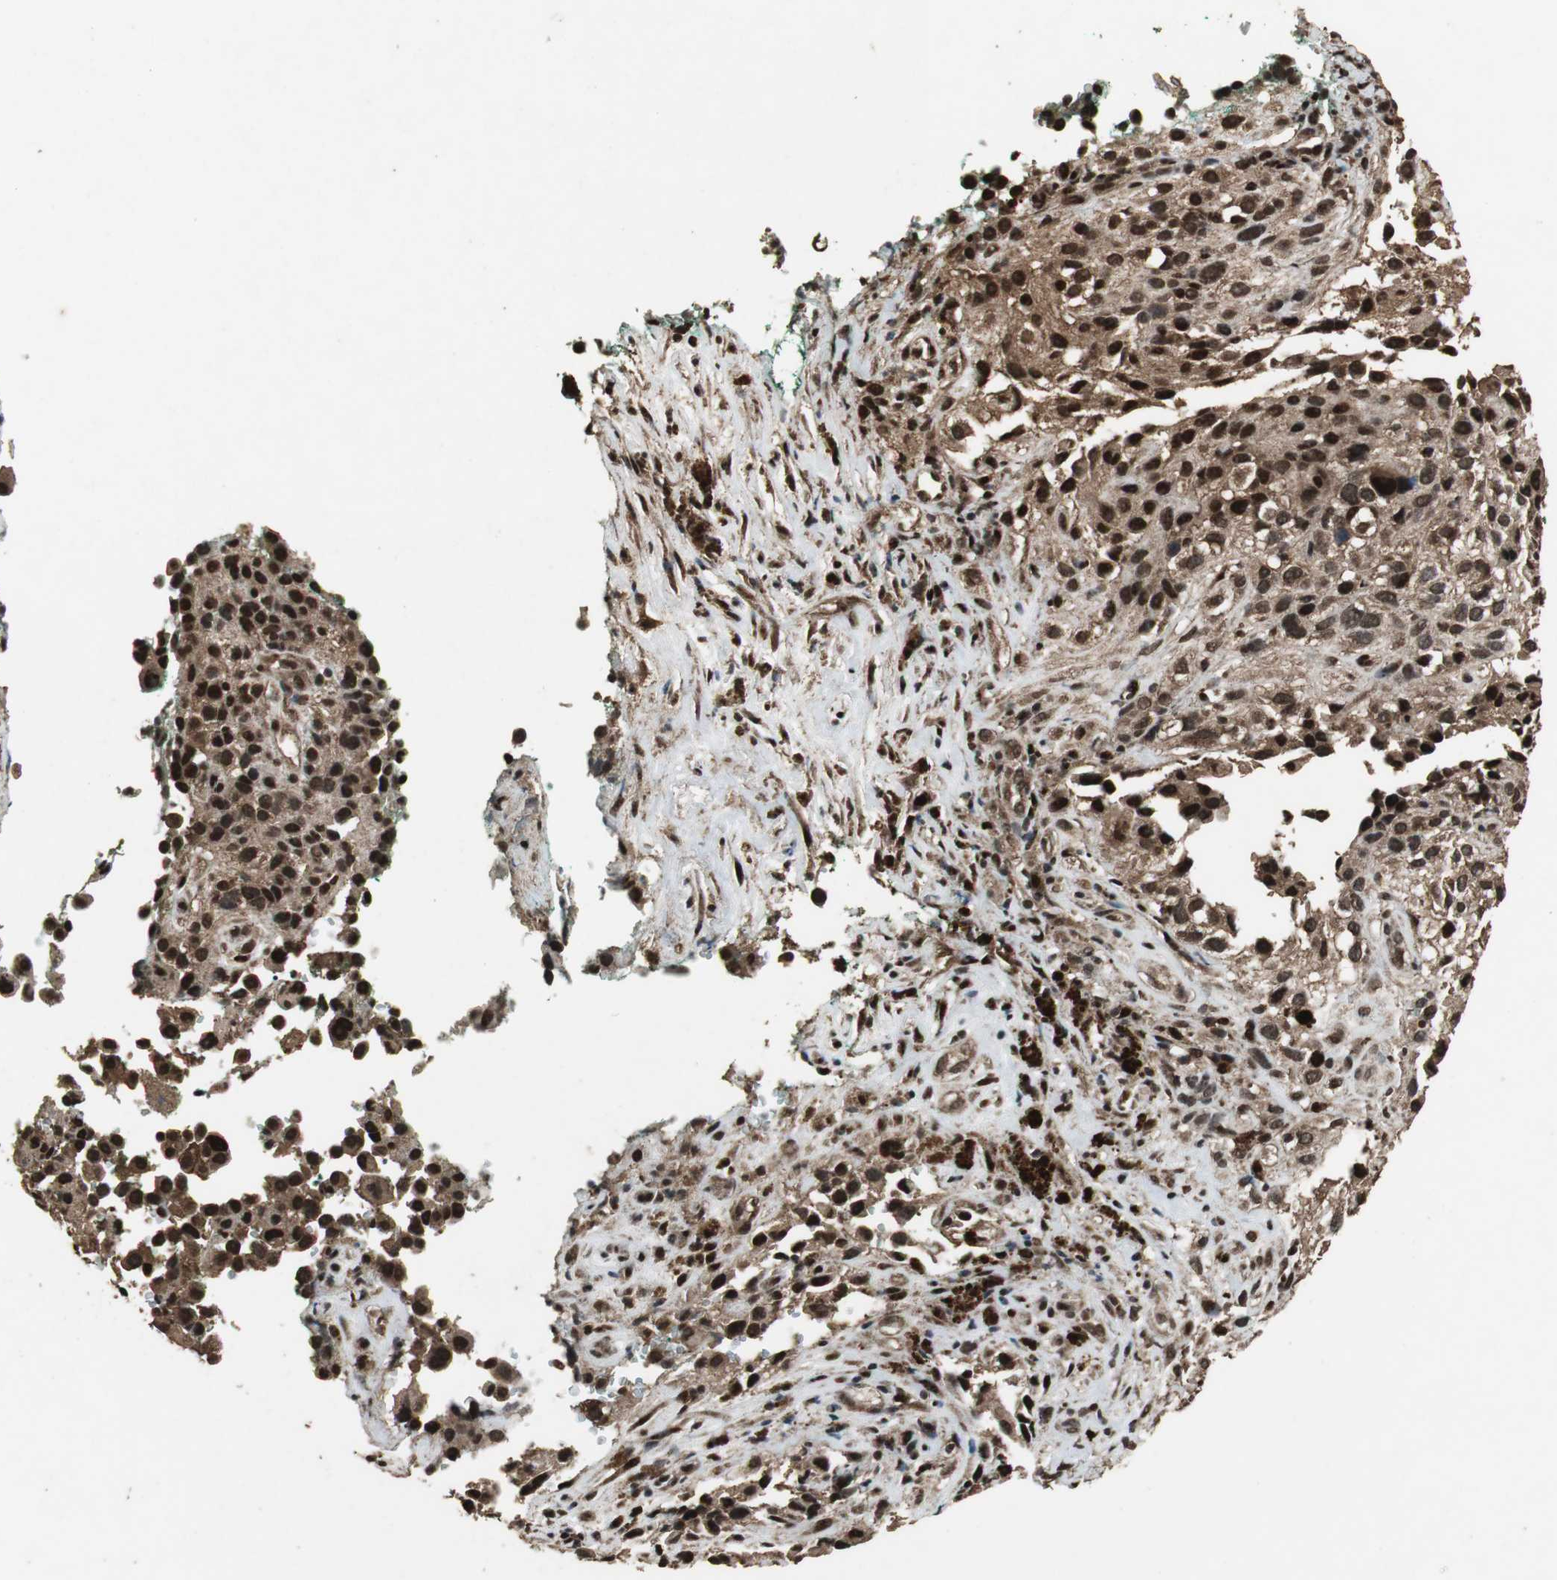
{"staining": {"intensity": "strong", "quantity": ">75%", "location": "cytoplasmic/membranous,nuclear"}, "tissue": "melanoma", "cell_type": "Tumor cells", "image_type": "cancer", "snomed": [{"axis": "morphology", "description": "Necrosis, NOS"}, {"axis": "morphology", "description": "Malignant melanoma, NOS"}, {"axis": "topography", "description": "Skin"}], "caption": "Melanoma stained for a protein reveals strong cytoplasmic/membranous and nuclear positivity in tumor cells.", "gene": "ZNF18", "patient": {"sex": "female", "age": 87}}